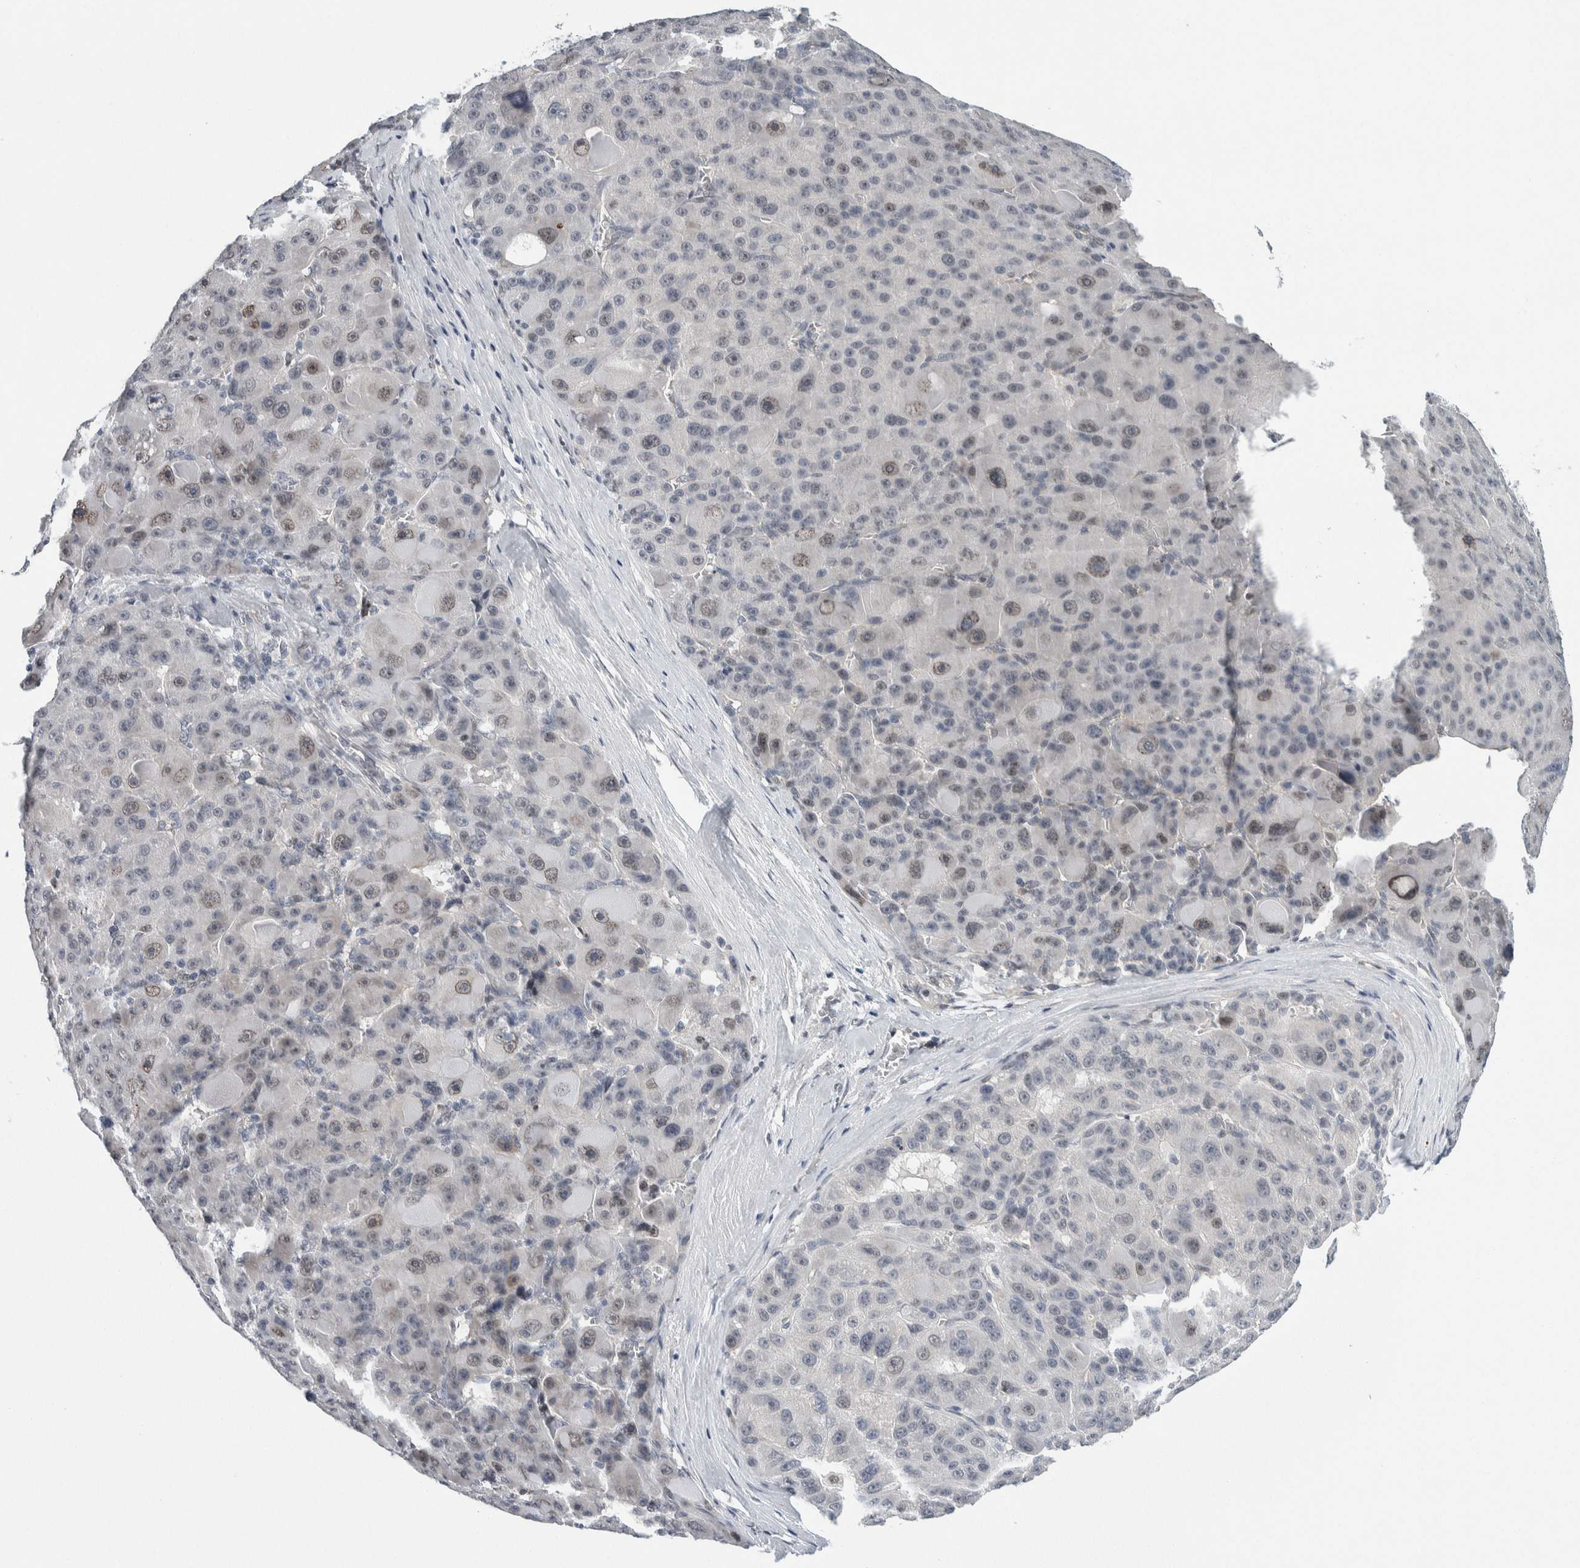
{"staining": {"intensity": "weak", "quantity": "25%-75%", "location": "nuclear"}, "tissue": "liver cancer", "cell_type": "Tumor cells", "image_type": "cancer", "snomed": [{"axis": "morphology", "description": "Carcinoma, Hepatocellular, NOS"}, {"axis": "topography", "description": "Liver"}], "caption": "Immunohistochemistry (IHC) image of neoplastic tissue: human liver hepatocellular carcinoma stained using IHC displays low levels of weak protein expression localized specifically in the nuclear of tumor cells, appearing as a nuclear brown color.", "gene": "NEUROD1", "patient": {"sex": "male", "age": 76}}